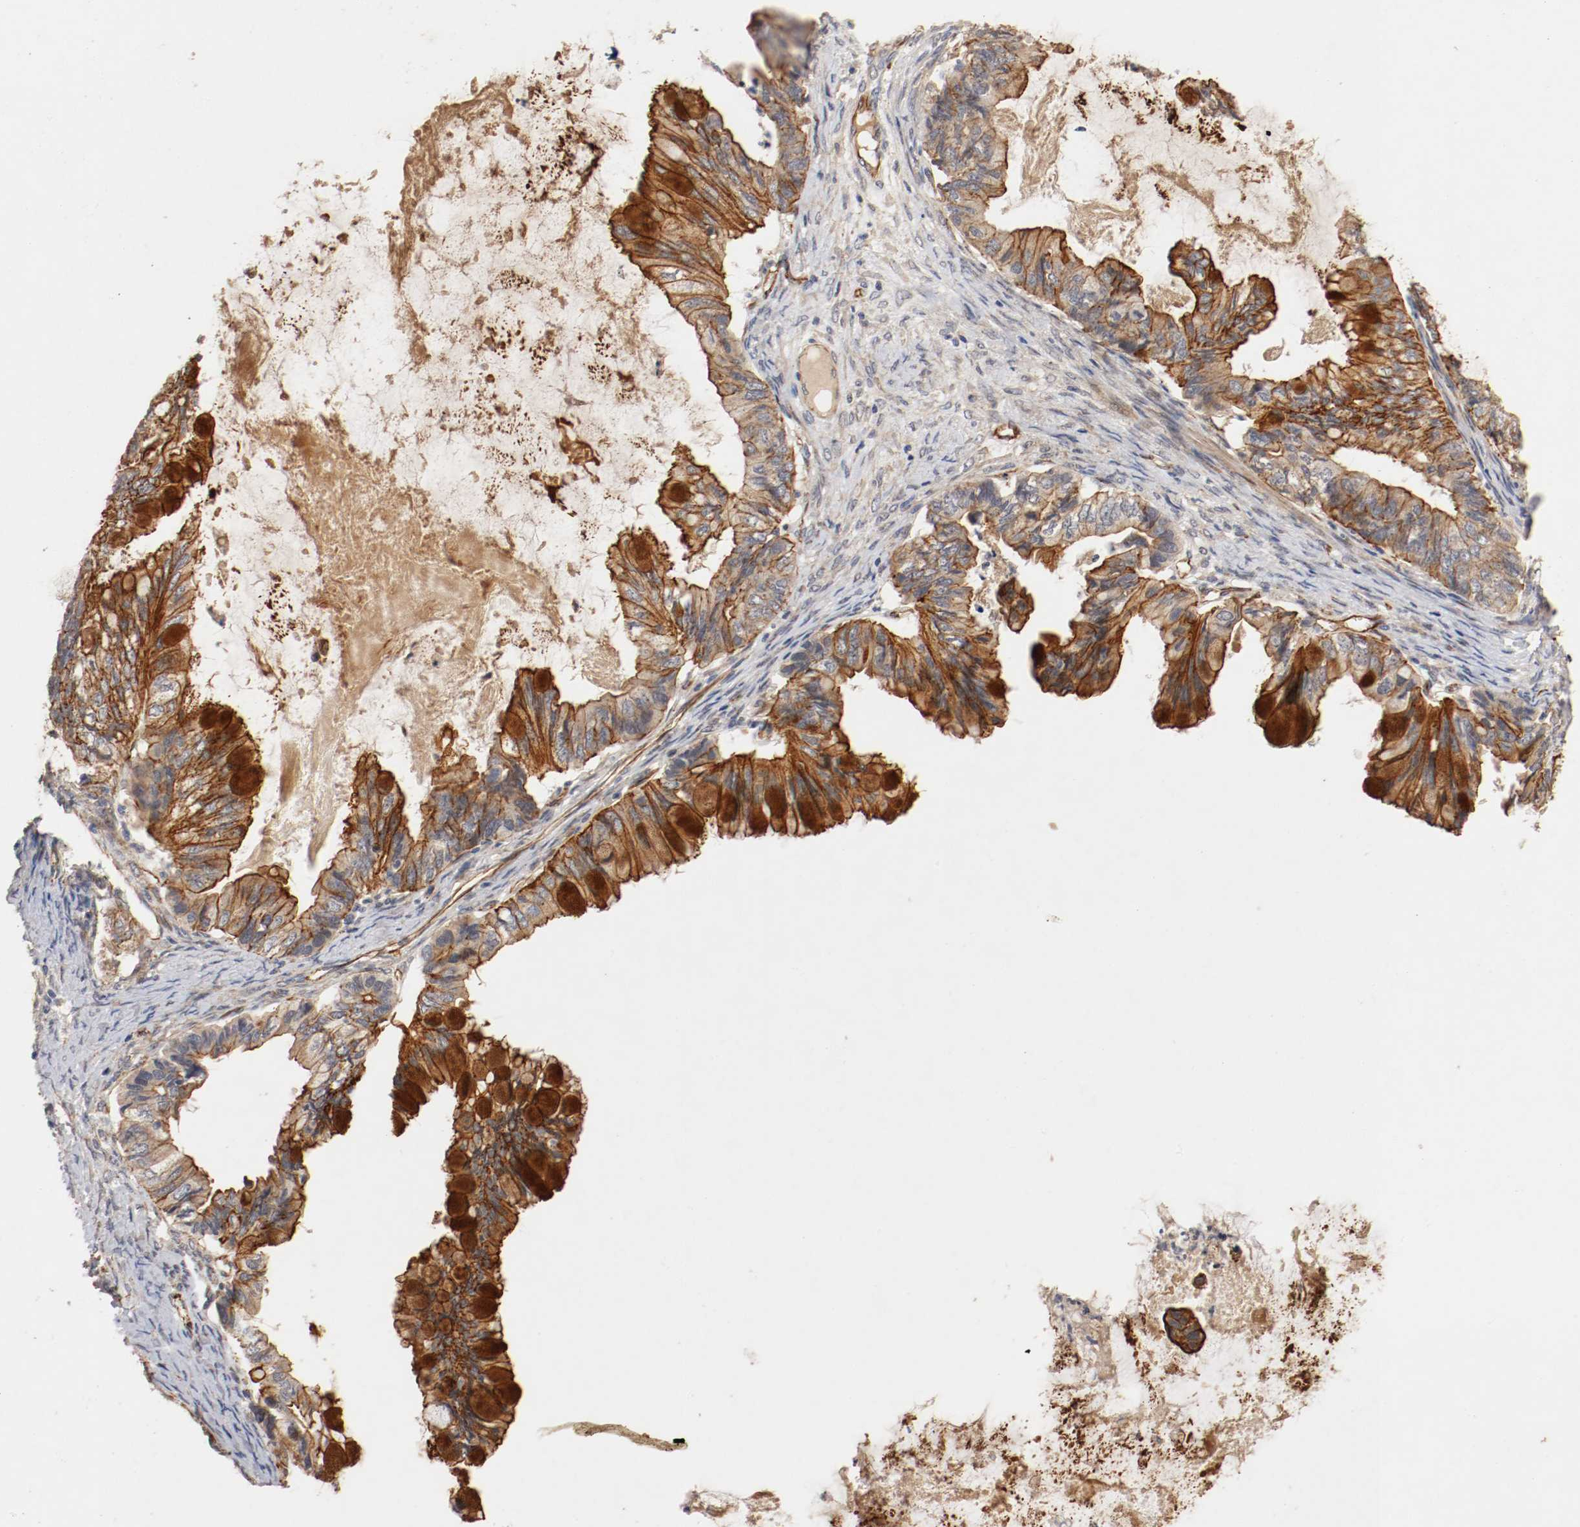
{"staining": {"intensity": "strong", "quantity": ">75%", "location": "cytoplasmic/membranous"}, "tissue": "ovarian cancer", "cell_type": "Tumor cells", "image_type": "cancer", "snomed": [{"axis": "morphology", "description": "Cystadenocarcinoma, mucinous, NOS"}, {"axis": "topography", "description": "Ovary"}], "caption": "Immunohistochemistry micrograph of neoplastic tissue: mucinous cystadenocarcinoma (ovarian) stained using IHC displays high levels of strong protein expression localized specifically in the cytoplasmic/membranous of tumor cells, appearing as a cytoplasmic/membranous brown color.", "gene": "TYK2", "patient": {"sex": "female", "age": 80}}